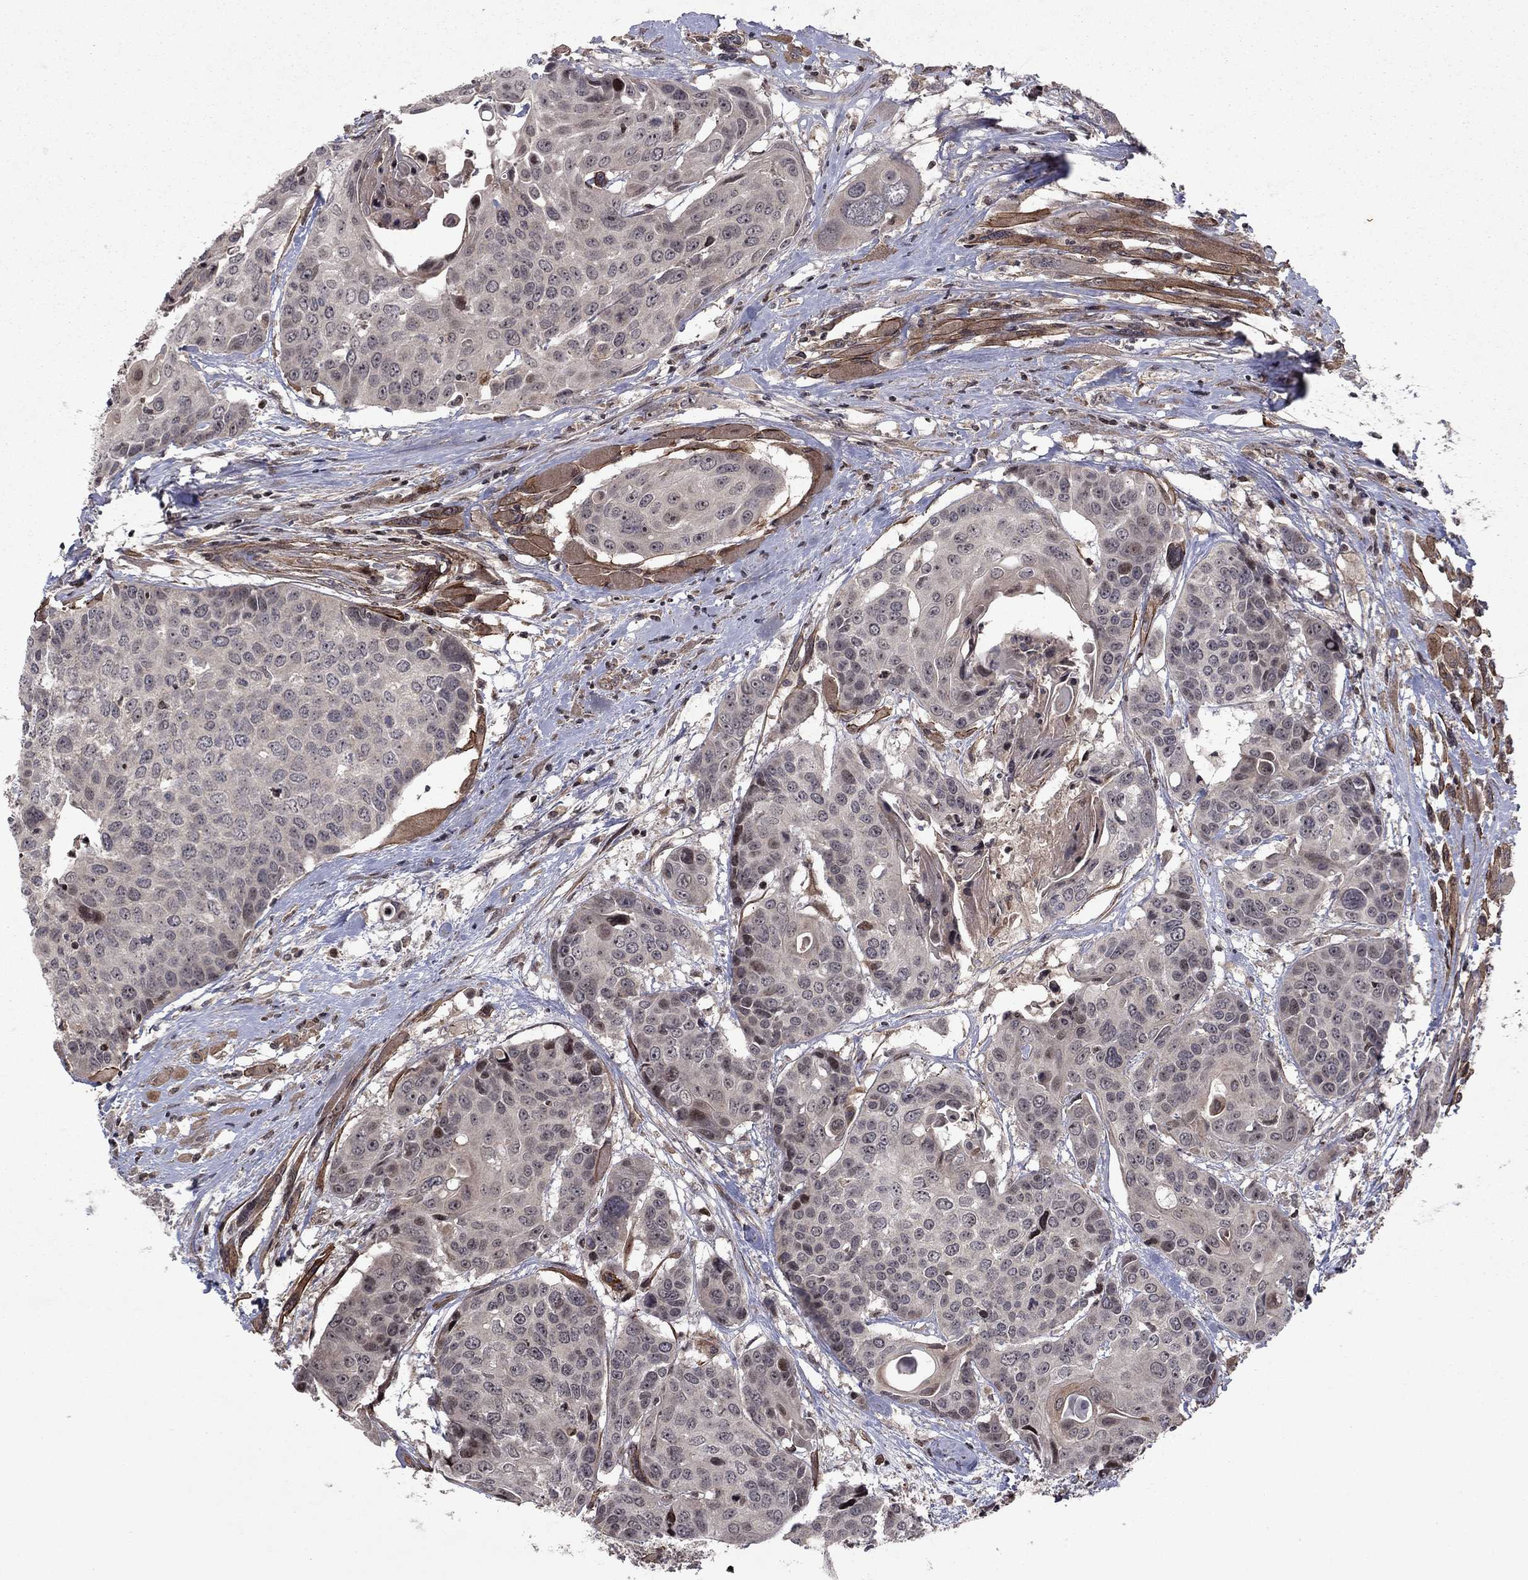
{"staining": {"intensity": "negative", "quantity": "none", "location": "none"}, "tissue": "head and neck cancer", "cell_type": "Tumor cells", "image_type": "cancer", "snomed": [{"axis": "morphology", "description": "Squamous cell carcinoma, NOS"}, {"axis": "topography", "description": "Oral tissue"}, {"axis": "topography", "description": "Head-Neck"}], "caption": "There is no significant staining in tumor cells of head and neck cancer (squamous cell carcinoma).", "gene": "SORBS1", "patient": {"sex": "male", "age": 56}}